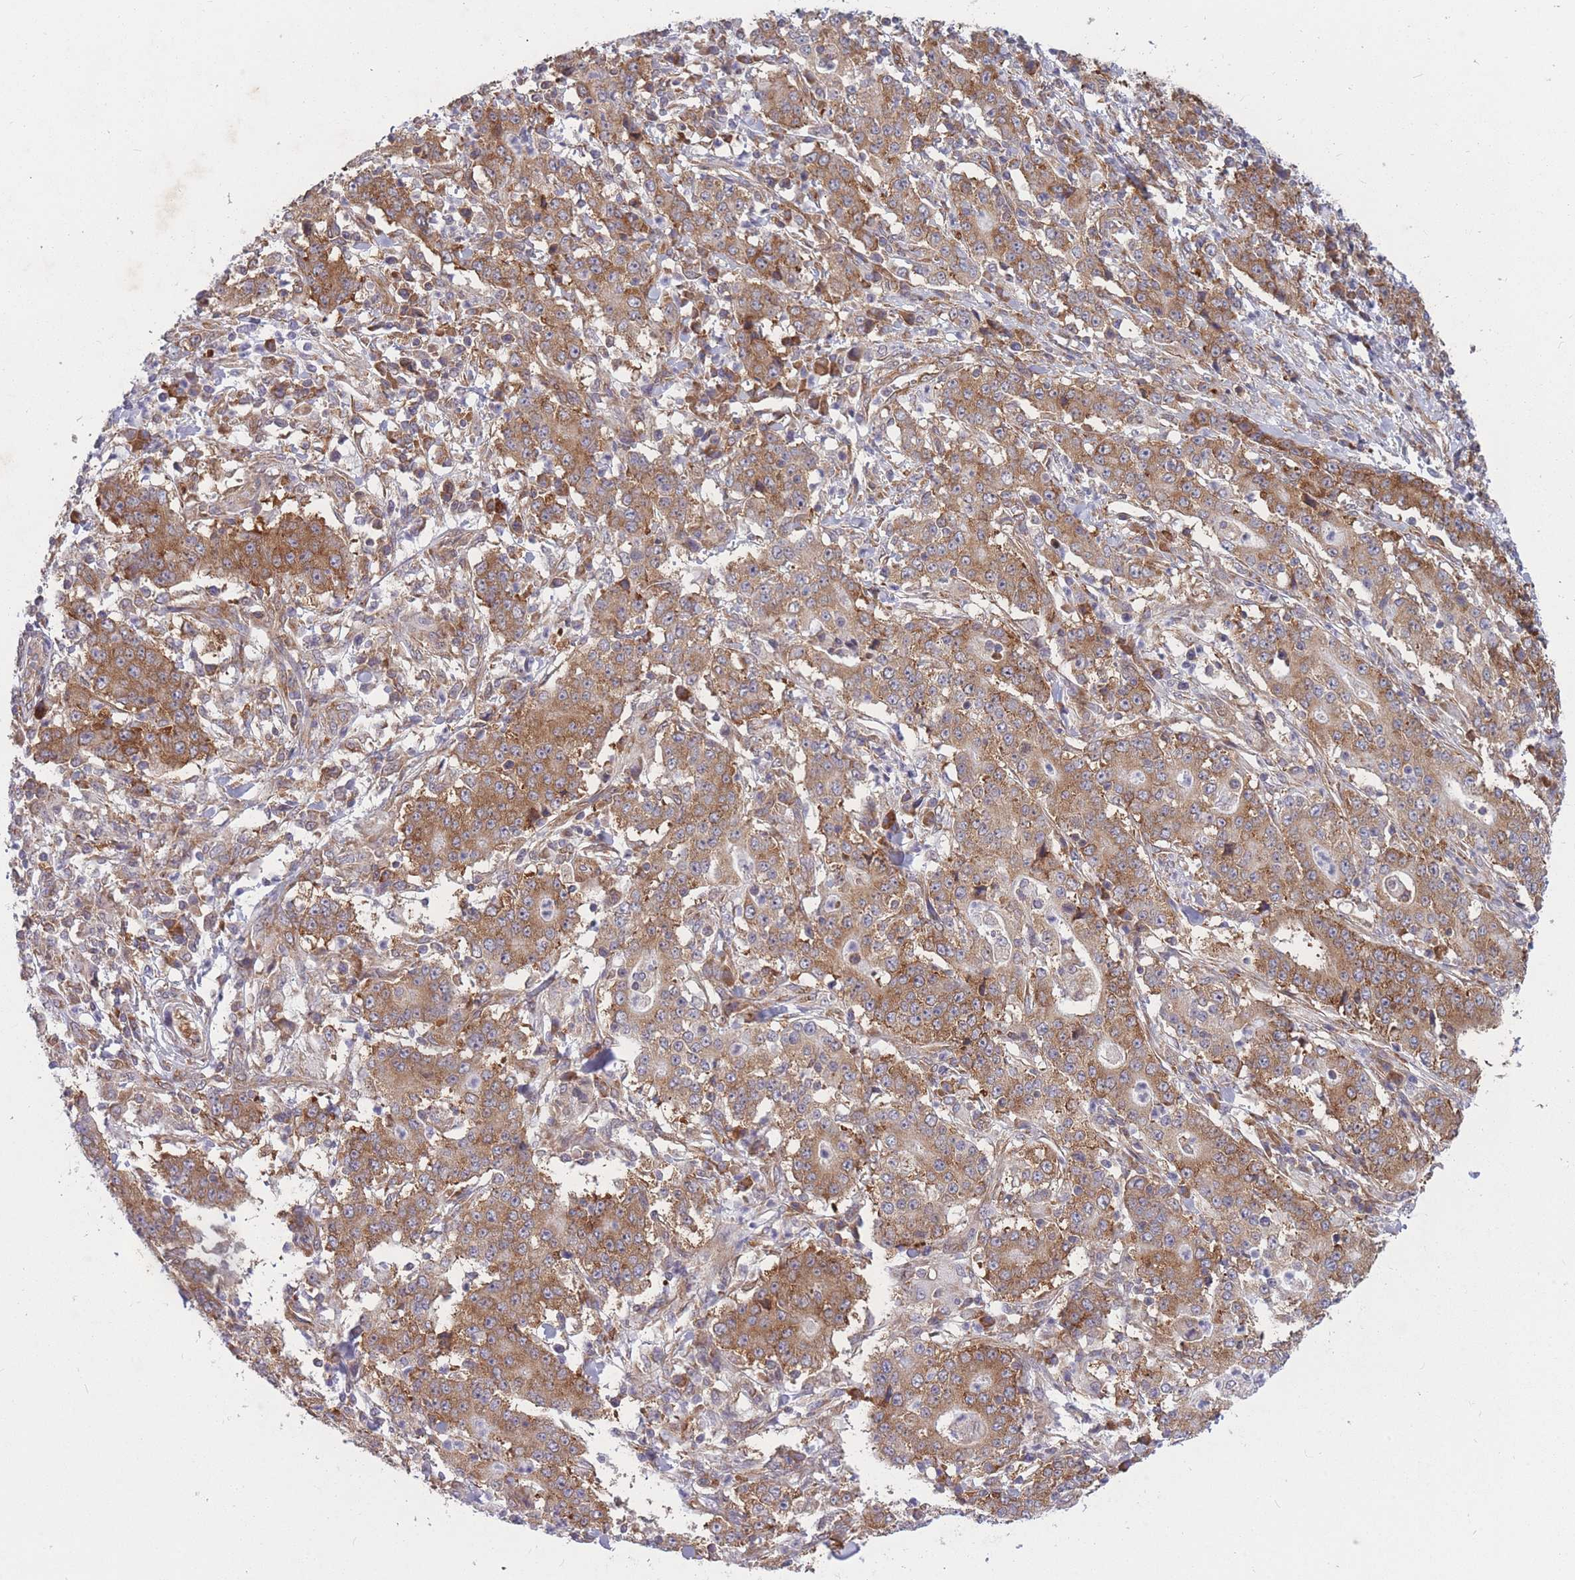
{"staining": {"intensity": "moderate", "quantity": ">75%", "location": "cytoplasmic/membranous"}, "tissue": "stomach cancer", "cell_type": "Tumor cells", "image_type": "cancer", "snomed": [{"axis": "morphology", "description": "Normal tissue, NOS"}, {"axis": "morphology", "description": "Adenocarcinoma, NOS"}, {"axis": "topography", "description": "Stomach, upper"}, {"axis": "topography", "description": "Stomach"}], "caption": "Immunohistochemical staining of stomach cancer exhibits medium levels of moderate cytoplasmic/membranous staining in about >75% of tumor cells. (Stains: DAB in brown, nuclei in blue, Microscopy: brightfield microscopy at high magnification).", "gene": "CCDC124", "patient": {"sex": "male", "age": 59}}